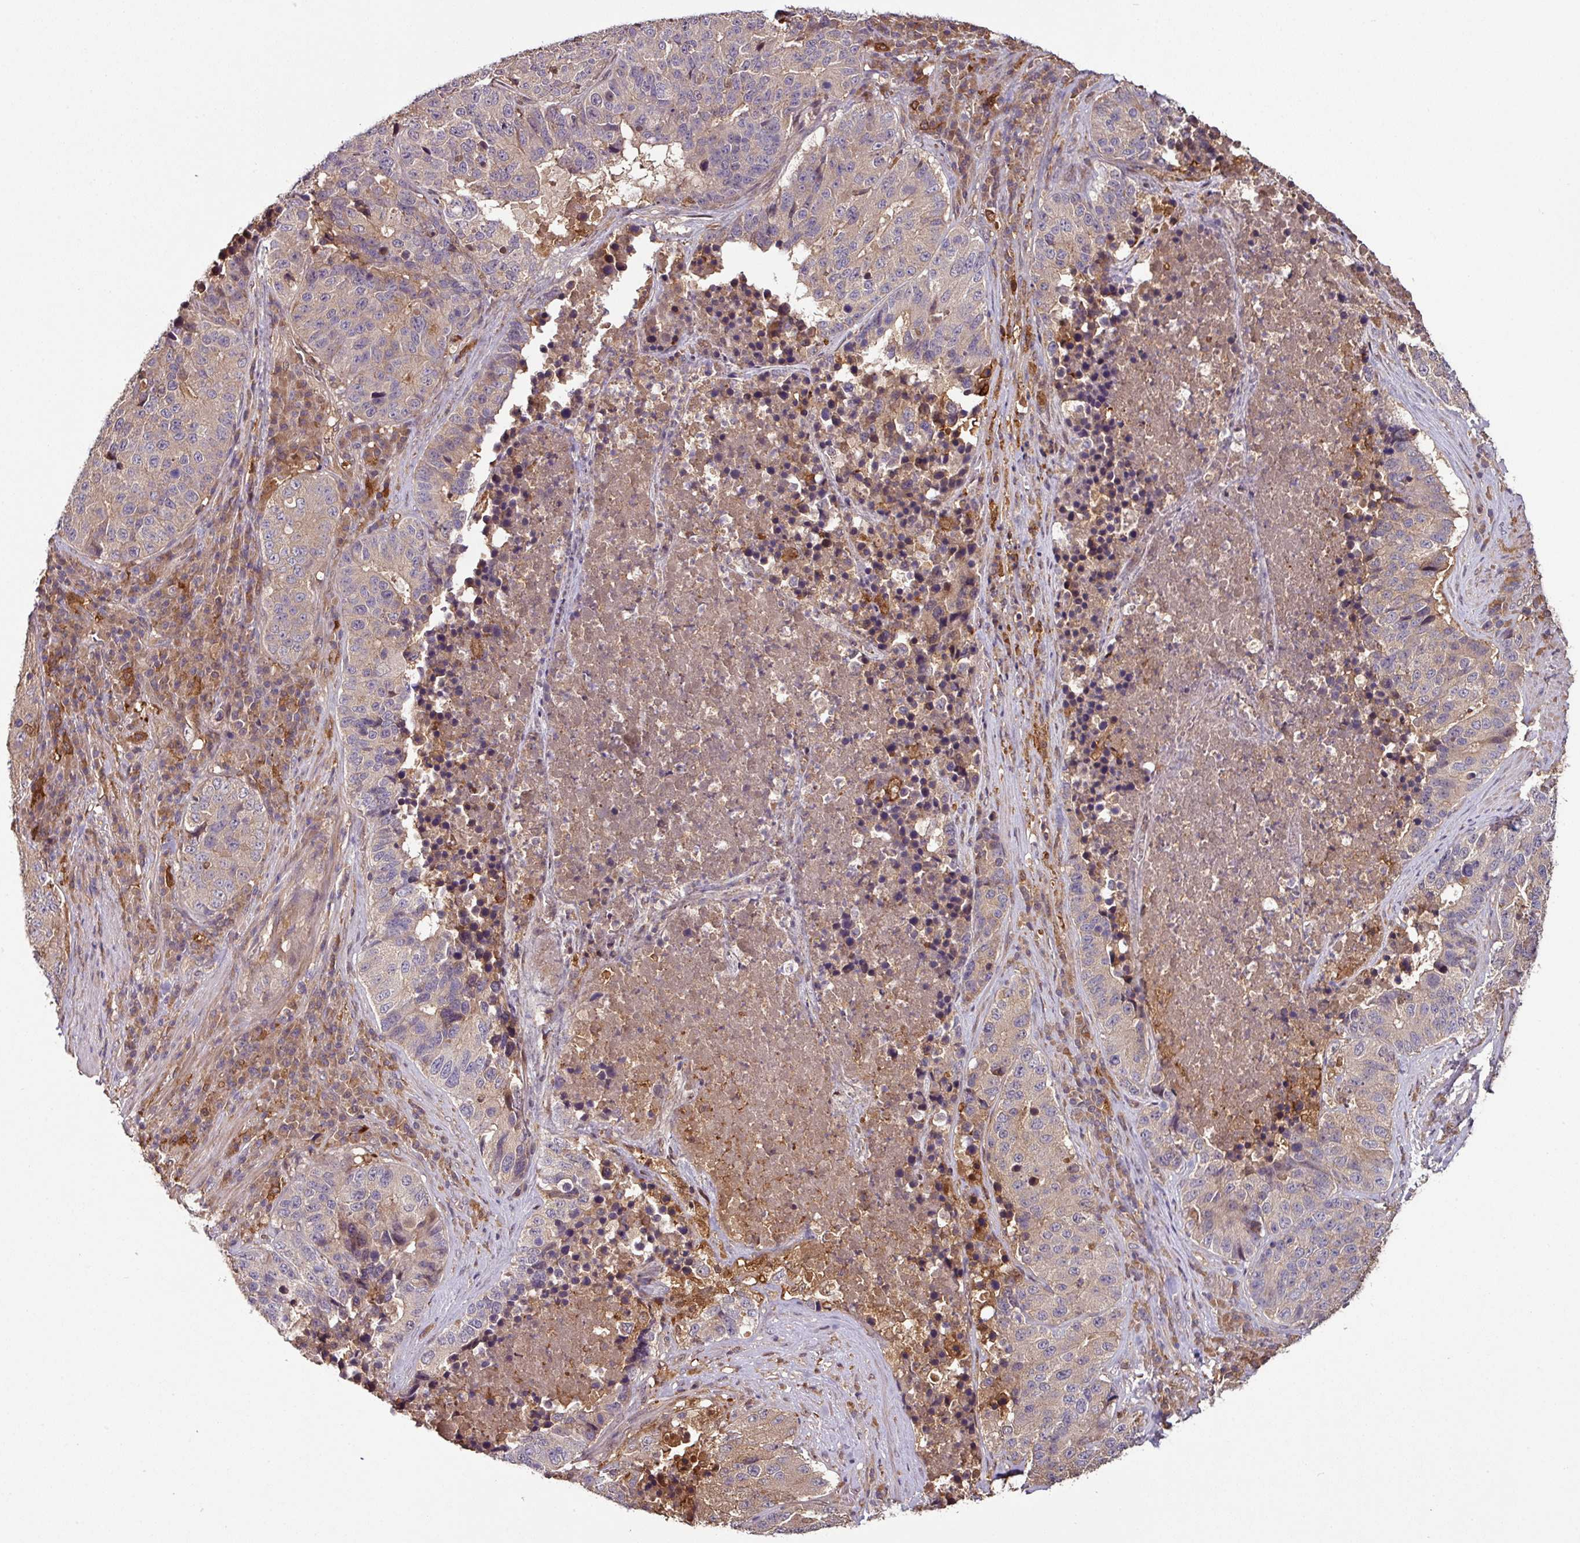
{"staining": {"intensity": "moderate", "quantity": "25%-75%", "location": "cytoplasmic/membranous"}, "tissue": "stomach cancer", "cell_type": "Tumor cells", "image_type": "cancer", "snomed": [{"axis": "morphology", "description": "Adenocarcinoma, NOS"}, {"axis": "topography", "description": "Stomach"}], "caption": "This photomicrograph exhibits stomach cancer stained with immunohistochemistry (IHC) to label a protein in brown. The cytoplasmic/membranous of tumor cells show moderate positivity for the protein. Nuclei are counter-stained blue.", "gene": "GNPDA1", "patient": {"sex": "male", "age": 71}}